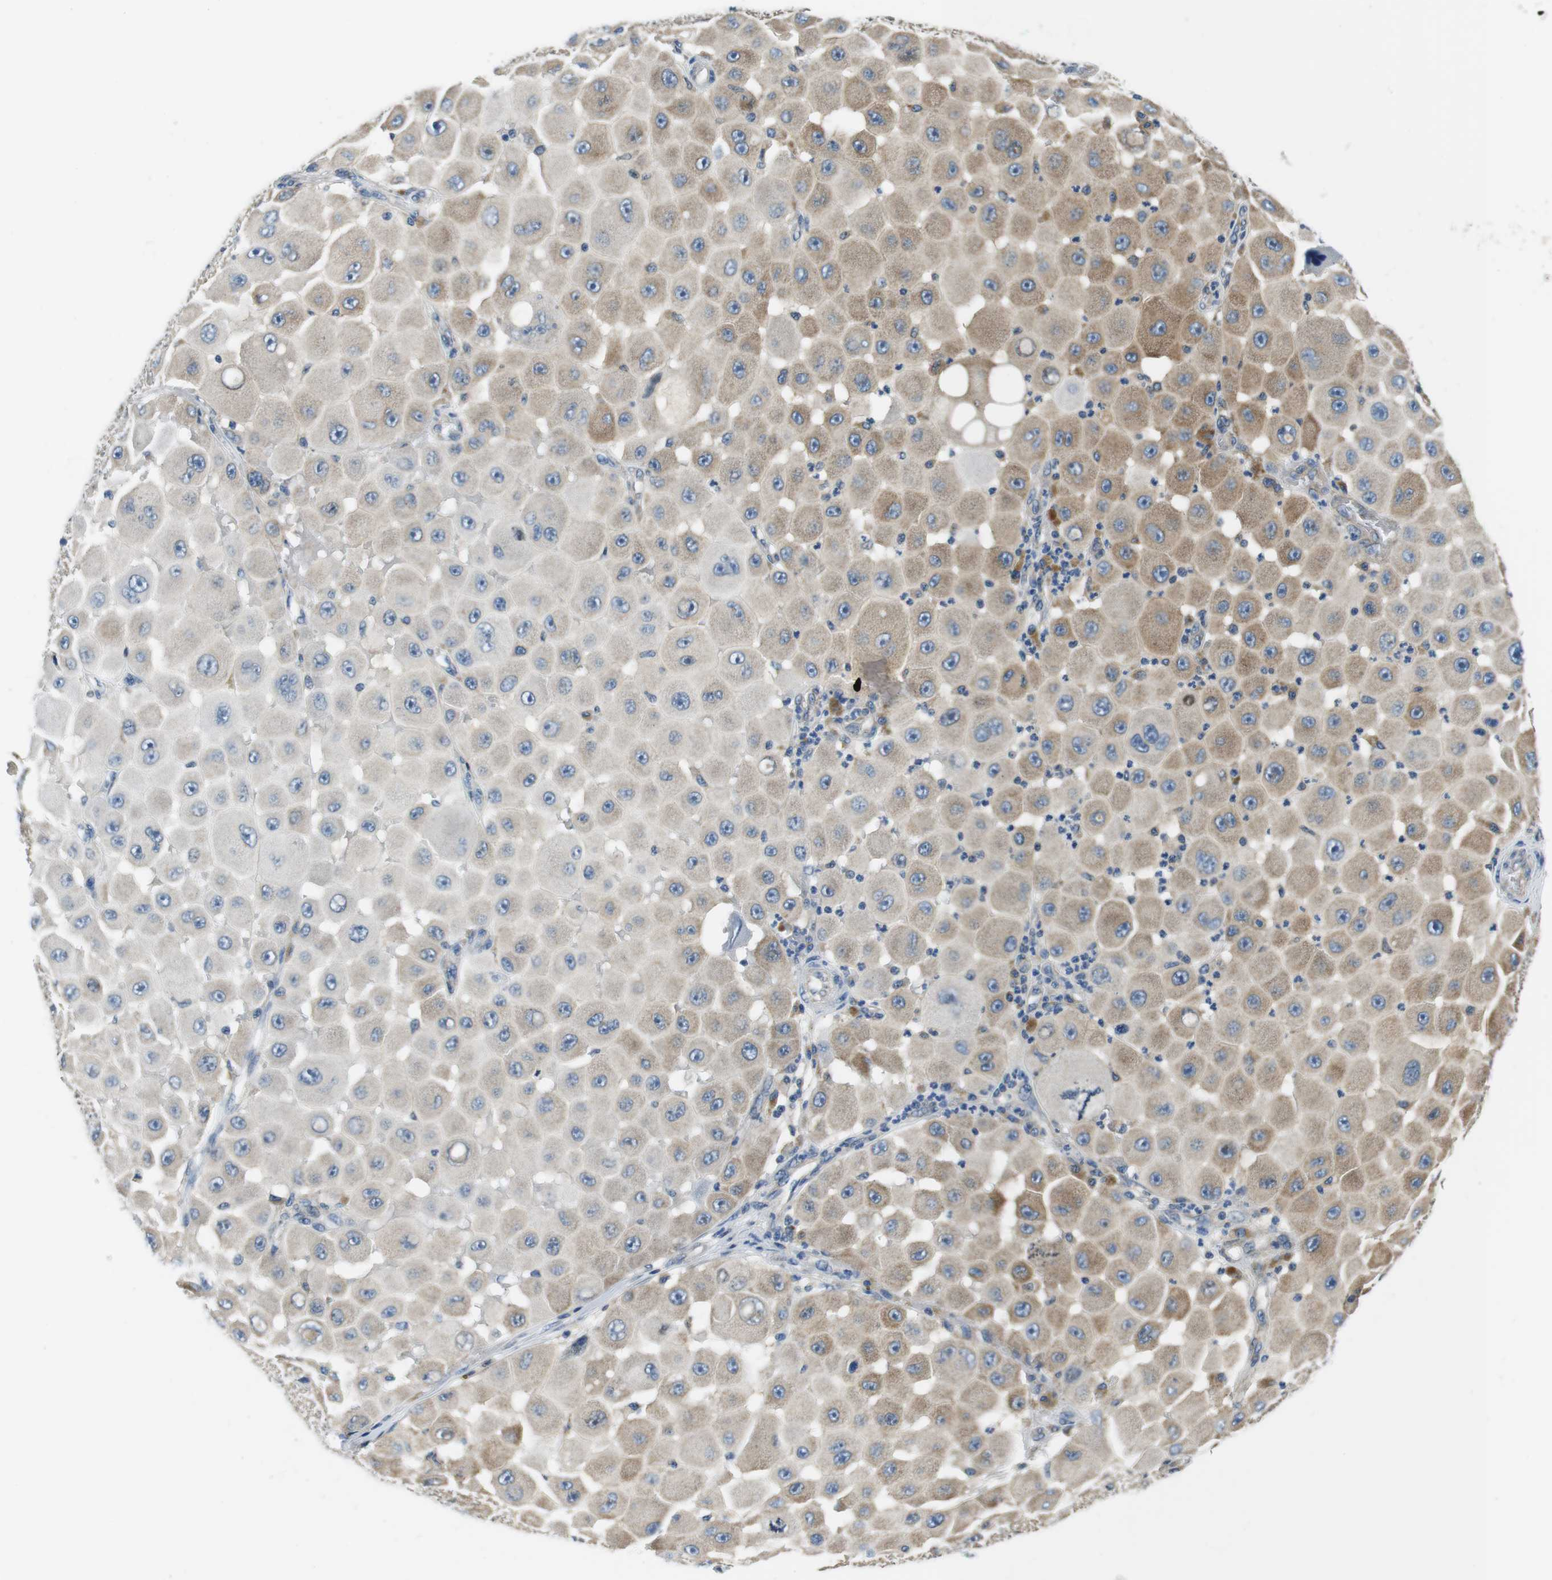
{"staining": {"intensity": "moderate", "quantity": ">75%", "location": "cytoplasmic/membranous"}, "tissue": "melanoma", "cell_type": "Tumor cells", "image_type": "cancer", "snomed": [{"axis": "morphology", "description": "Malignant melanoma, NOS"}, {"axis": "topography", "description": "Skin"}], "caption": "Protein staining of malignant melanoma tissue shows moderate cytoplasmic/membranous positivity in approximately >75% of tumor cells.", "gene": "EIF2B5", "patient": {"sex": "female", "age": 81}}